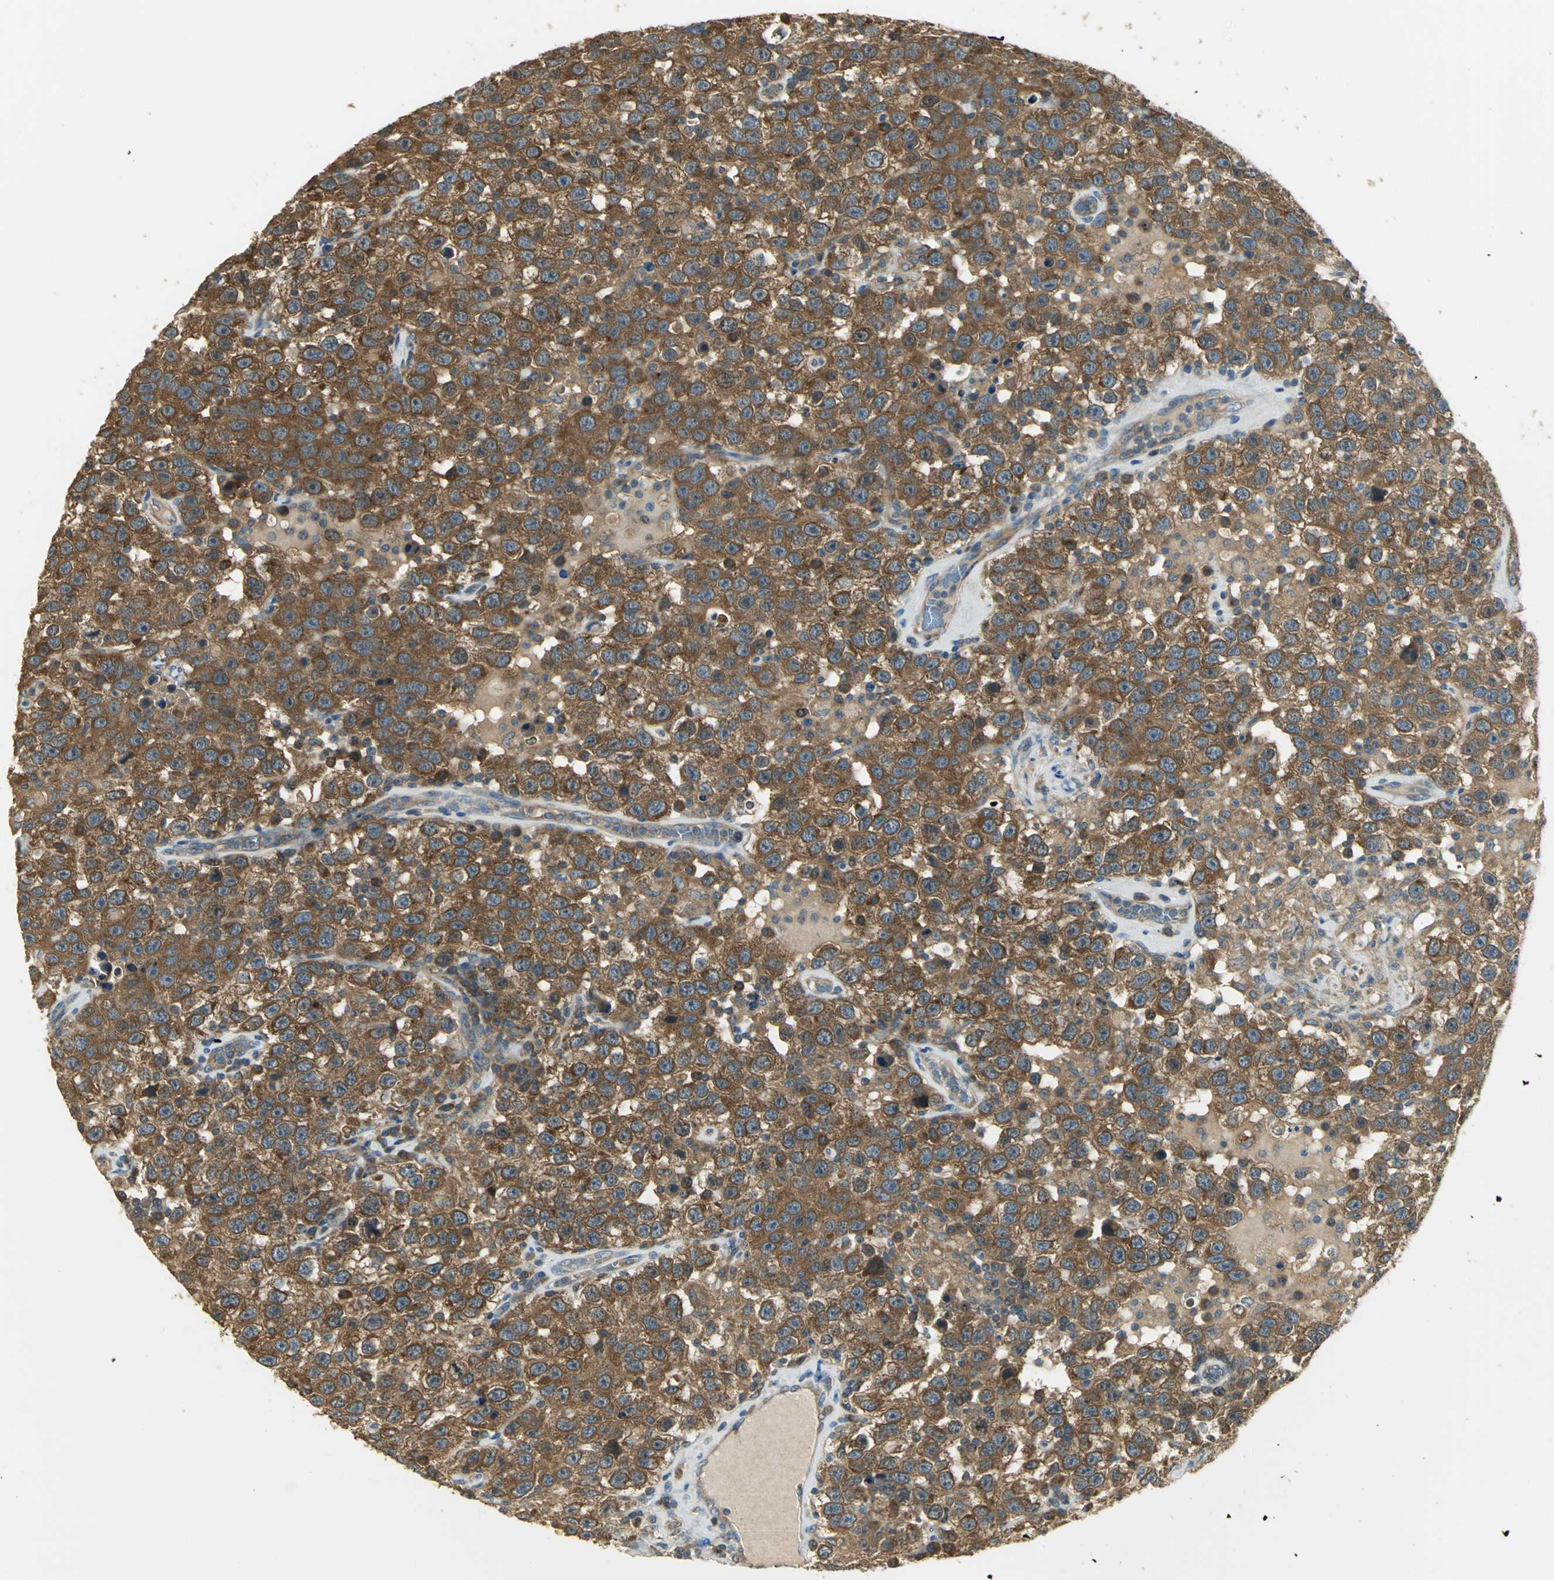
{"staining": {"intensity": "strong", "quantity": ">75%", "location": "cytoplasmic/membranous"}, "tissue": "testis cancer", "cell_type": "Tumor cells", "image_type": "cancer", "snomed": [{"axis": "morphology", "description": "Seminoma, NOS"}, {"axis": "topography", "description": "Testis"}], "caption": "About >75% of tumor cells in human seminoma (testis) demonstrate strong cytoplasmic/membranous protein expression as visualized by brown immunohistochemical staining.", "gene": "RARS1", "patient": {"sex": "male", "age": 41}}